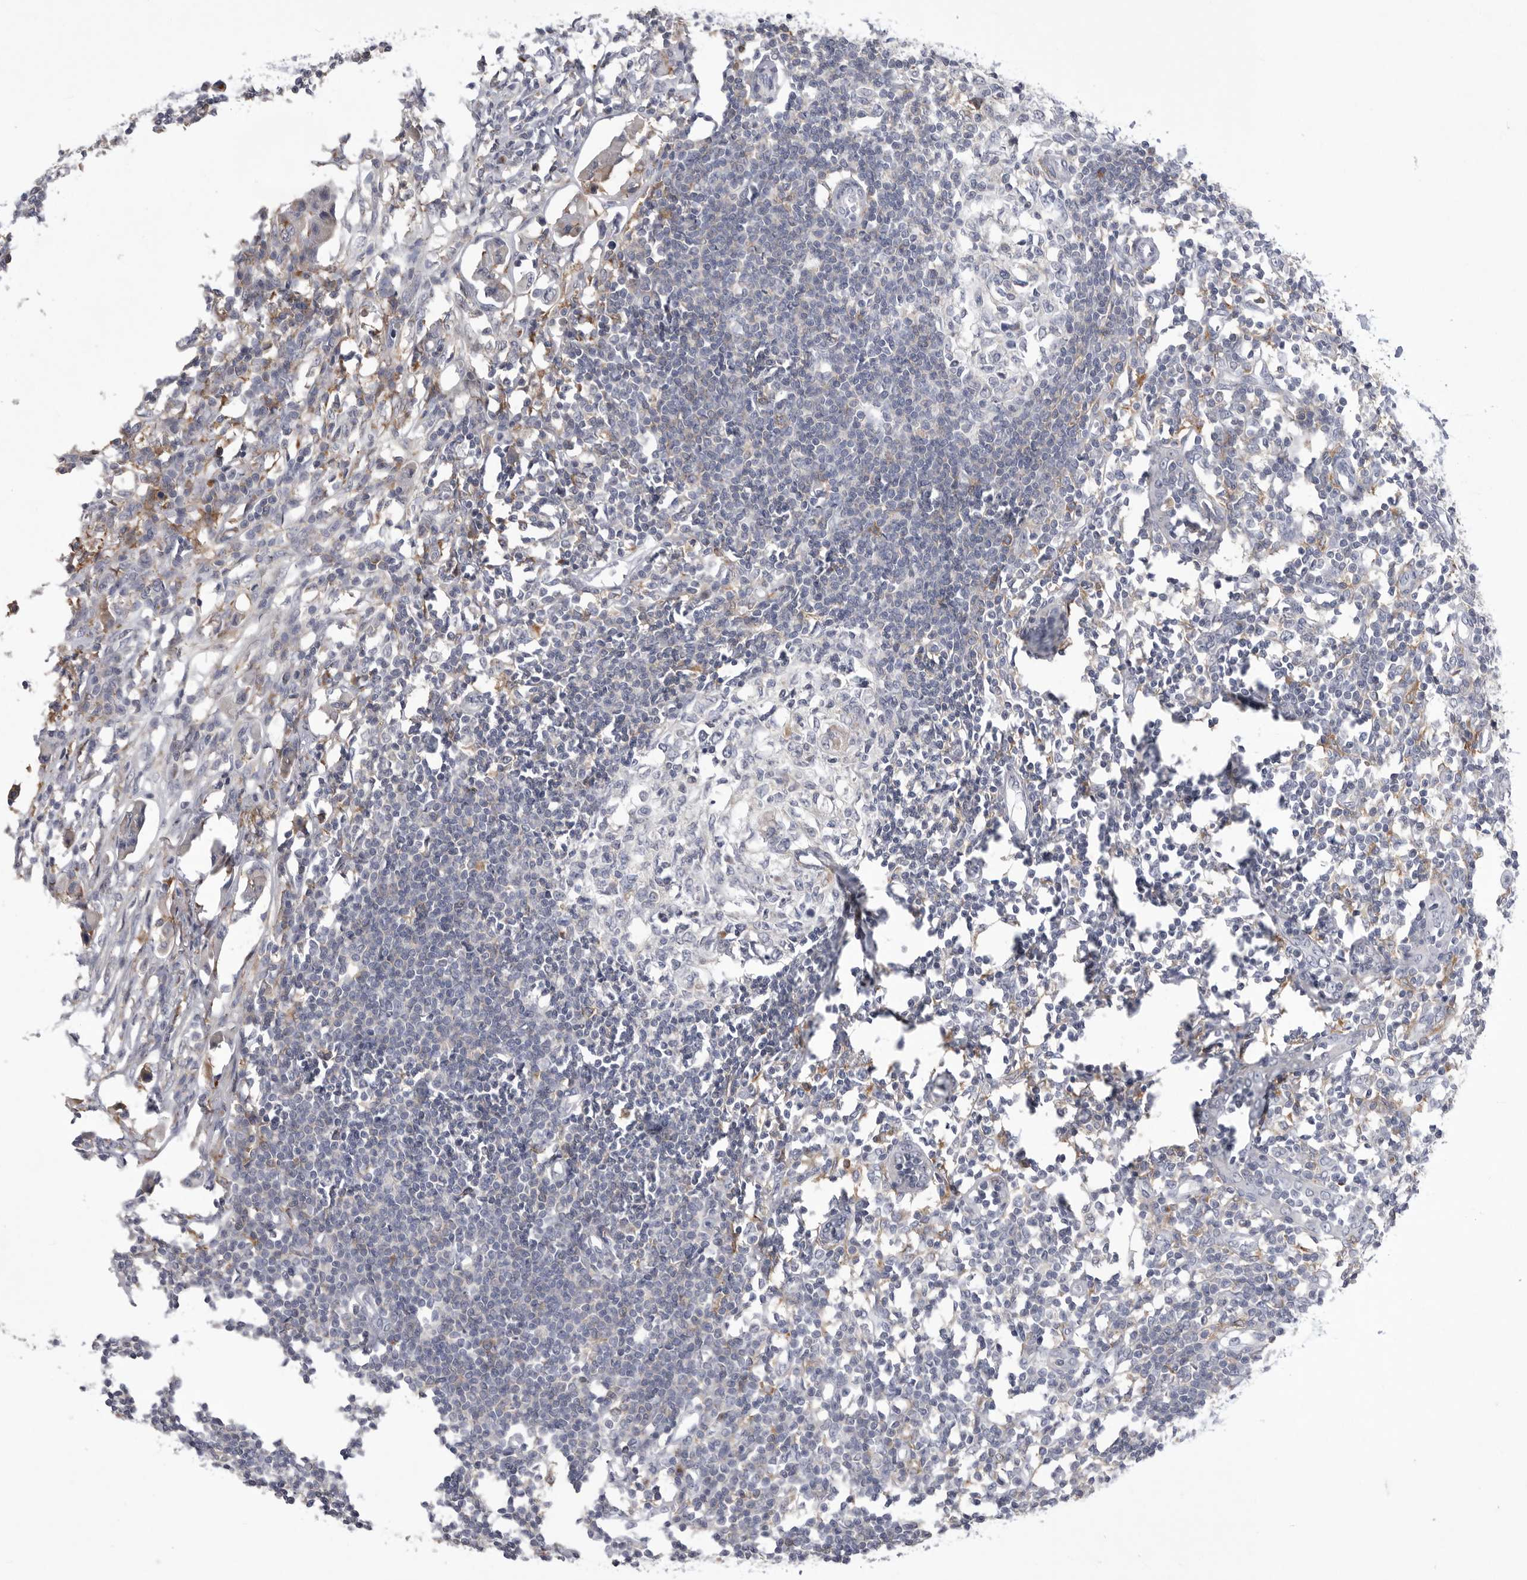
{"staining": {"intensity": "negative", "quantity": "none", "location": "none"}, "tissue": "lymph node", "cell_type": "Germinal center cells", "image_type": "normal", "snomed": [{"axis": "morphology", "description": "Normal tissue, NOS"}, {"axis": "morphology", "description": "Malignant melanoma, Metastatic site"}, {"axis": "topography", "description": "Lymph node"}], "caption": "High power microscopy micrograph of an immunohistochemistry (IHC) photomicrograph of normal lymph node, revealing no significant positivity in germinal center cells.", "gene": "SIGLEC10", "patient": {"sex": "male", "age": 41}}